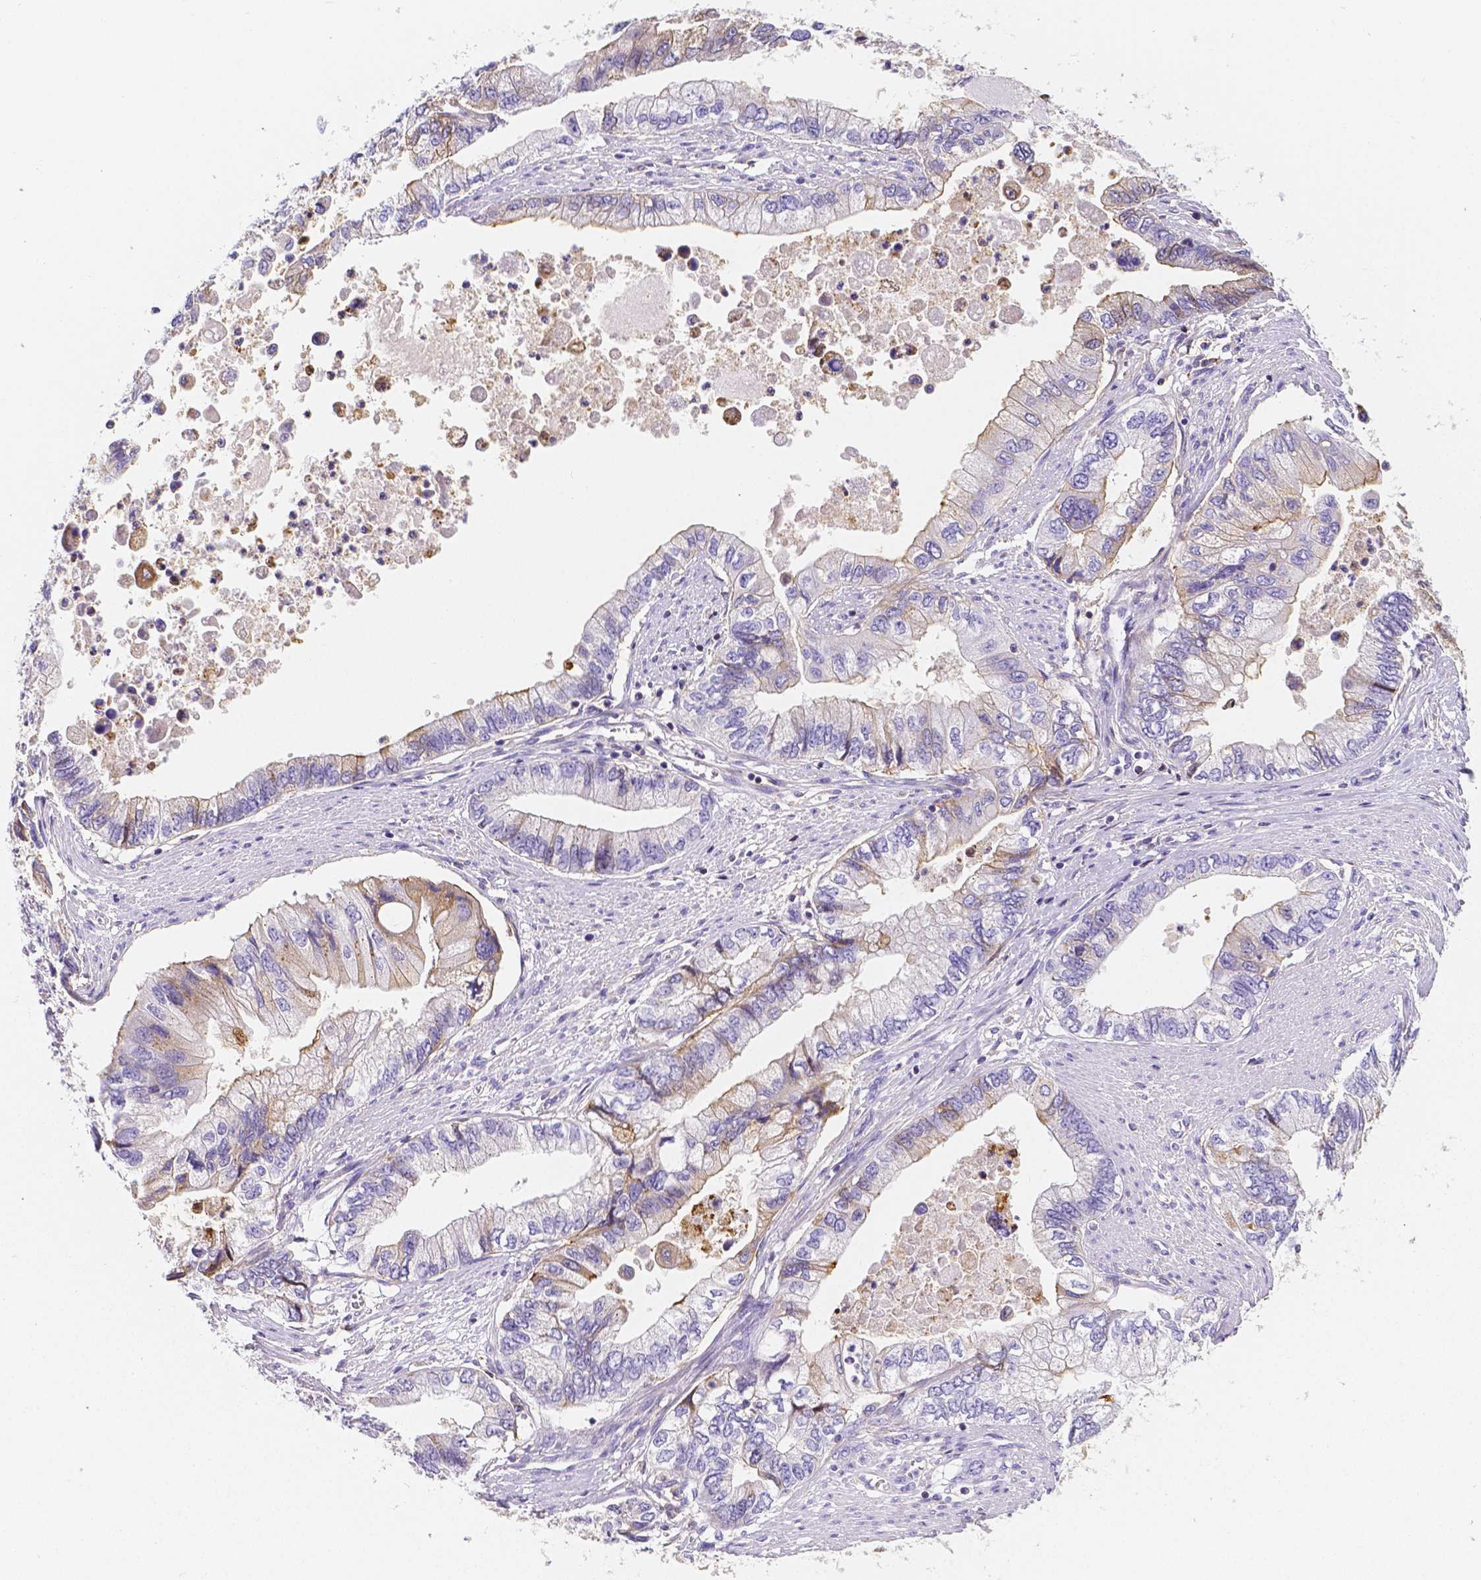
{"staining": {"intensity": "moderate", "quantity": "<25%", "location": "cytoplasmic/membranous"}, "tissue": "stomach cancer", "cell_type": "Tumor cells", "image_type": "cancer", "snomed": [{"axis": "morphology", "description": "Adenocarcinoma, NOS"}, {"axis": "topography", "description": "Pancreas"}, {"axis": "topography", "description": "Stomach, upper"}], "caption": "Stomach cancer stained with DAB immunohistochemistry shows low levels of moderate cytoplasmic/membranous positivity in approximately <25% of tumor cells.", "gene": "GABRD", "patient": {"sex": "male", "age": 77}}